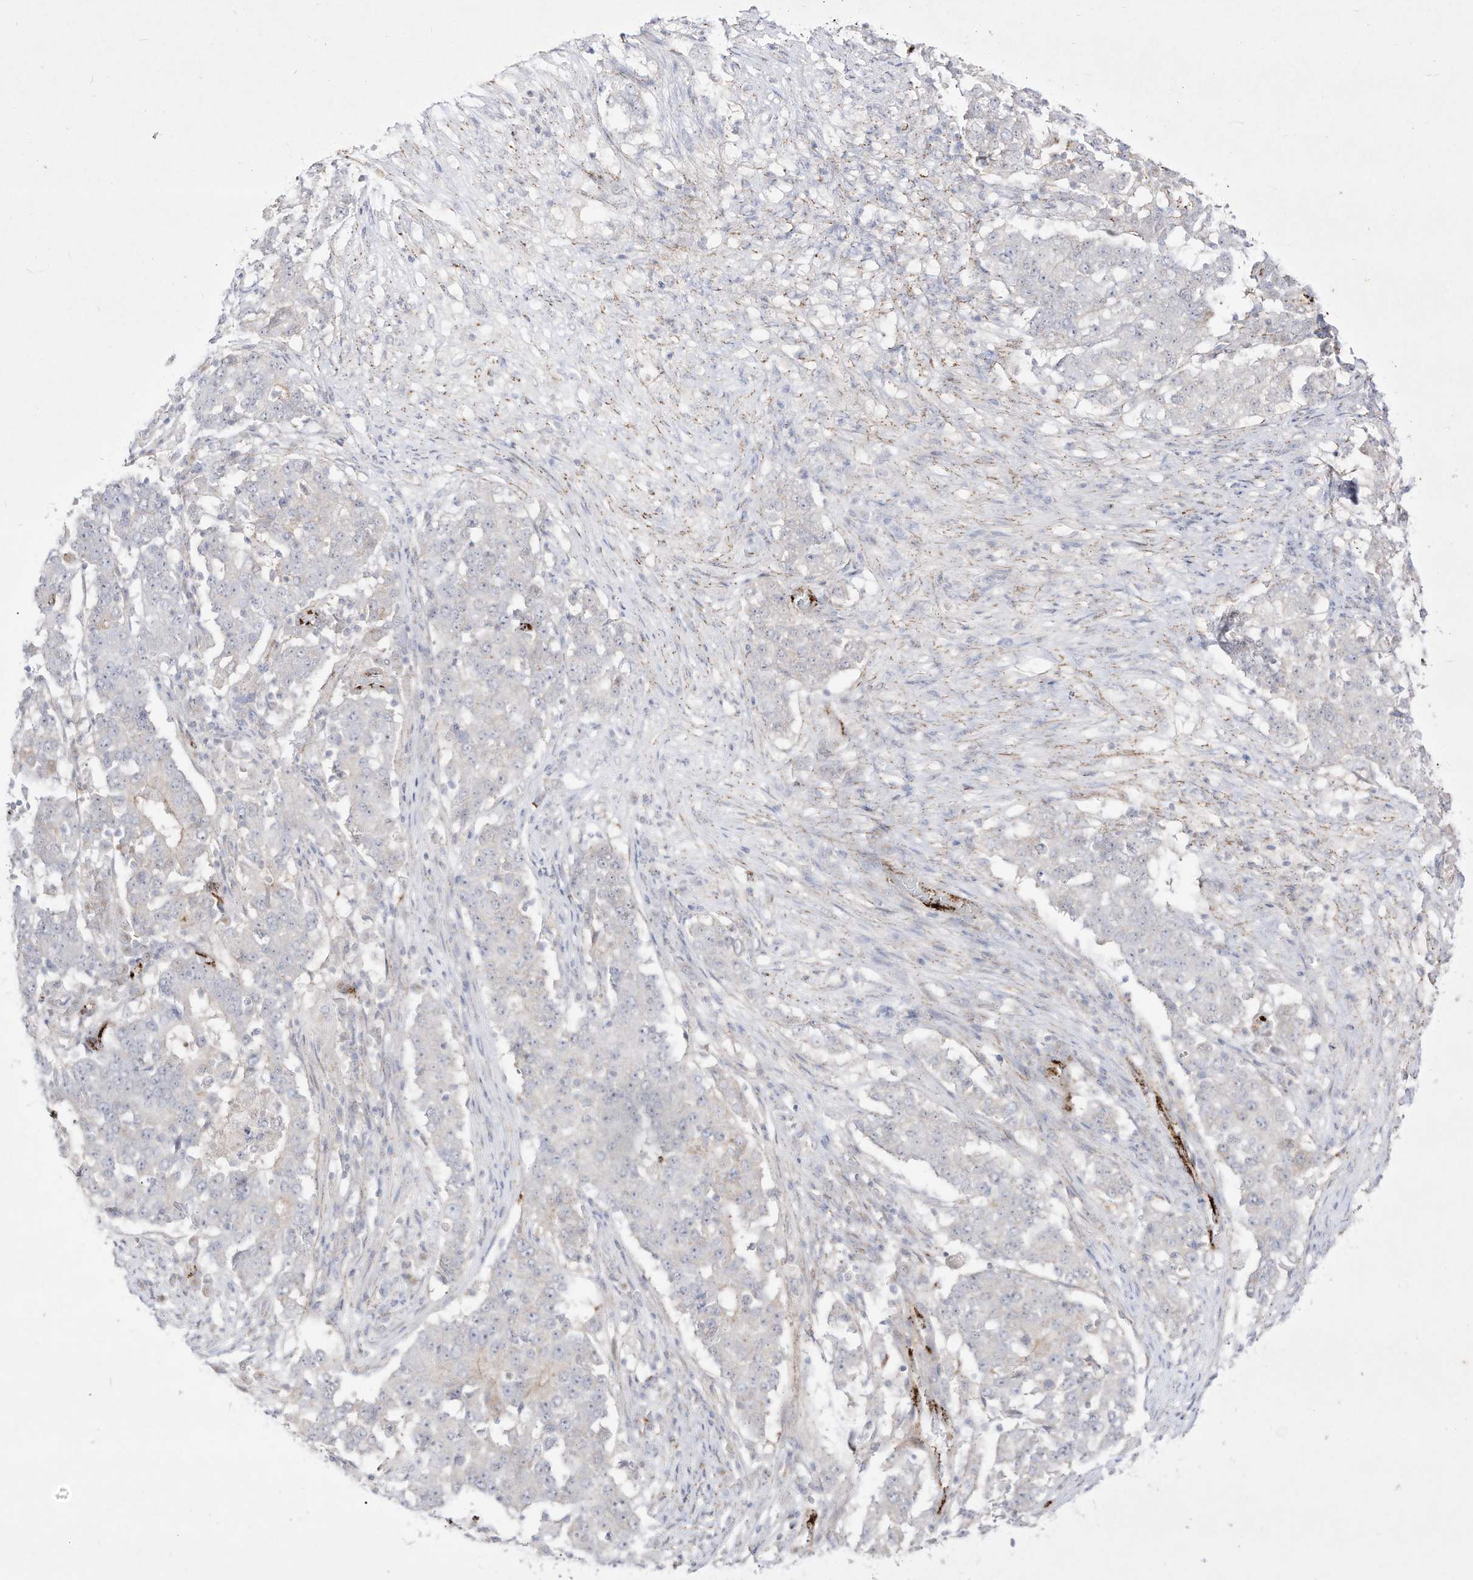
{"staining": {"intensity": "negative", "quantity": "none", "location": "none"}, "tissue": "stomach cancer", "cell_type": "Tumor cells", "image_type": "cancer", "snomed": [{"axis": "morphology", "description": "Adenocarcinoma, NOS"}, {"axis": "topography", "description": "Stomach"}], "caption": "Tumor cells show no significant expression in stomach adenocarcinoma. (DAB immunohistochemistry (IHC) visualized using brightfield microscopy, high magnification).", "gene": "ZGRF1", "patient": {"sex": "male", "age": 59}}